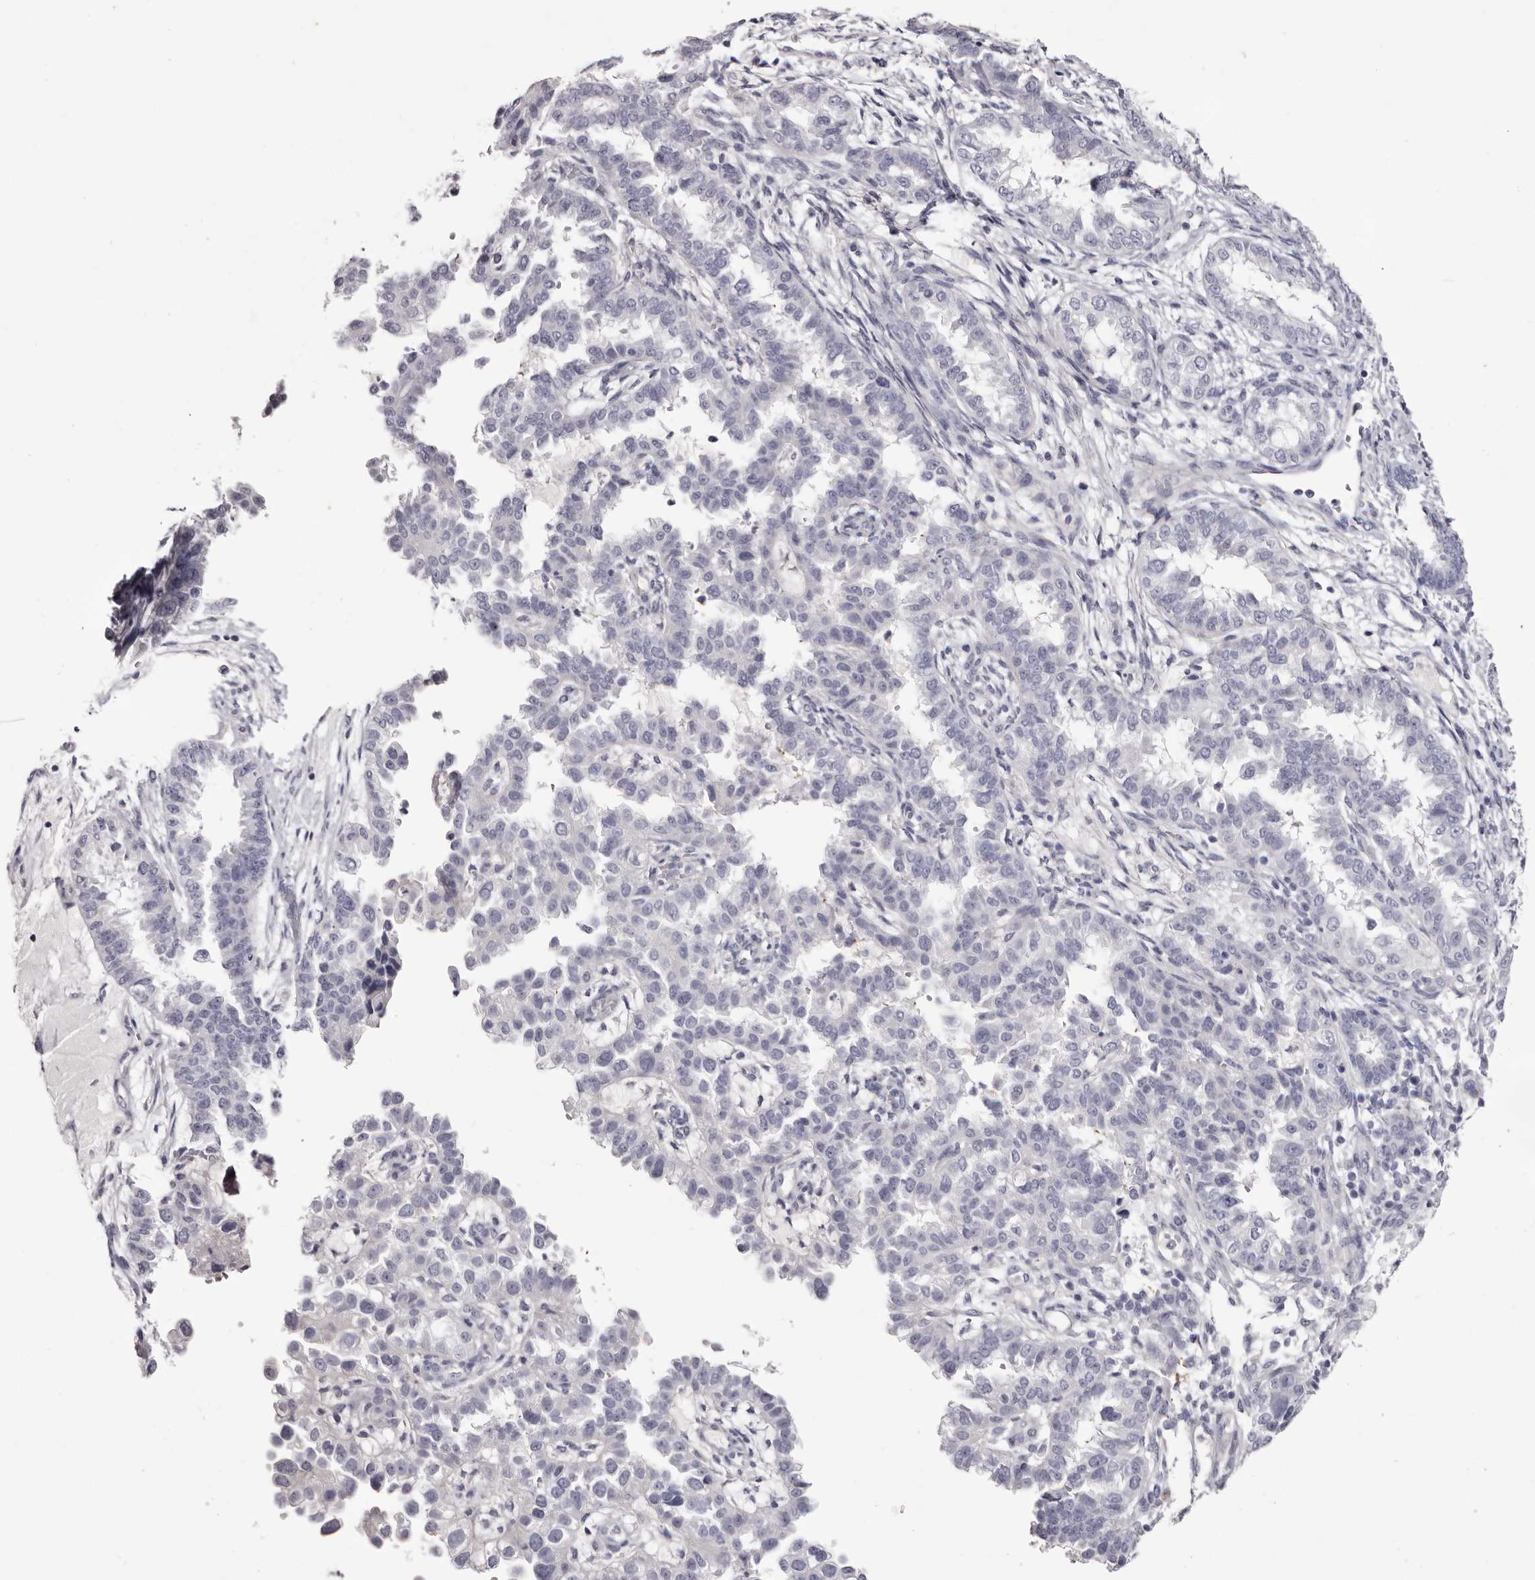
{"staining": {"intensity": "negative", "quantity": "none", "location": "none"}, "tissue": "endometrial cancer", "cell_type": "Tumor cells", "image_type": "cancer", "snomed": [{"axis": "morphology", "description": "Adenocarcinoma, NOS"}, {"axis": "topography", "description": "Endometrium"}], "caption": "A micrograph of endometrial adenocarcinoma stained for a protein displays no brown staining in tumor cells. Nuclei are stained in blue.", "gene": "CA6", "patient": {"sex": "female", "age": 85}}